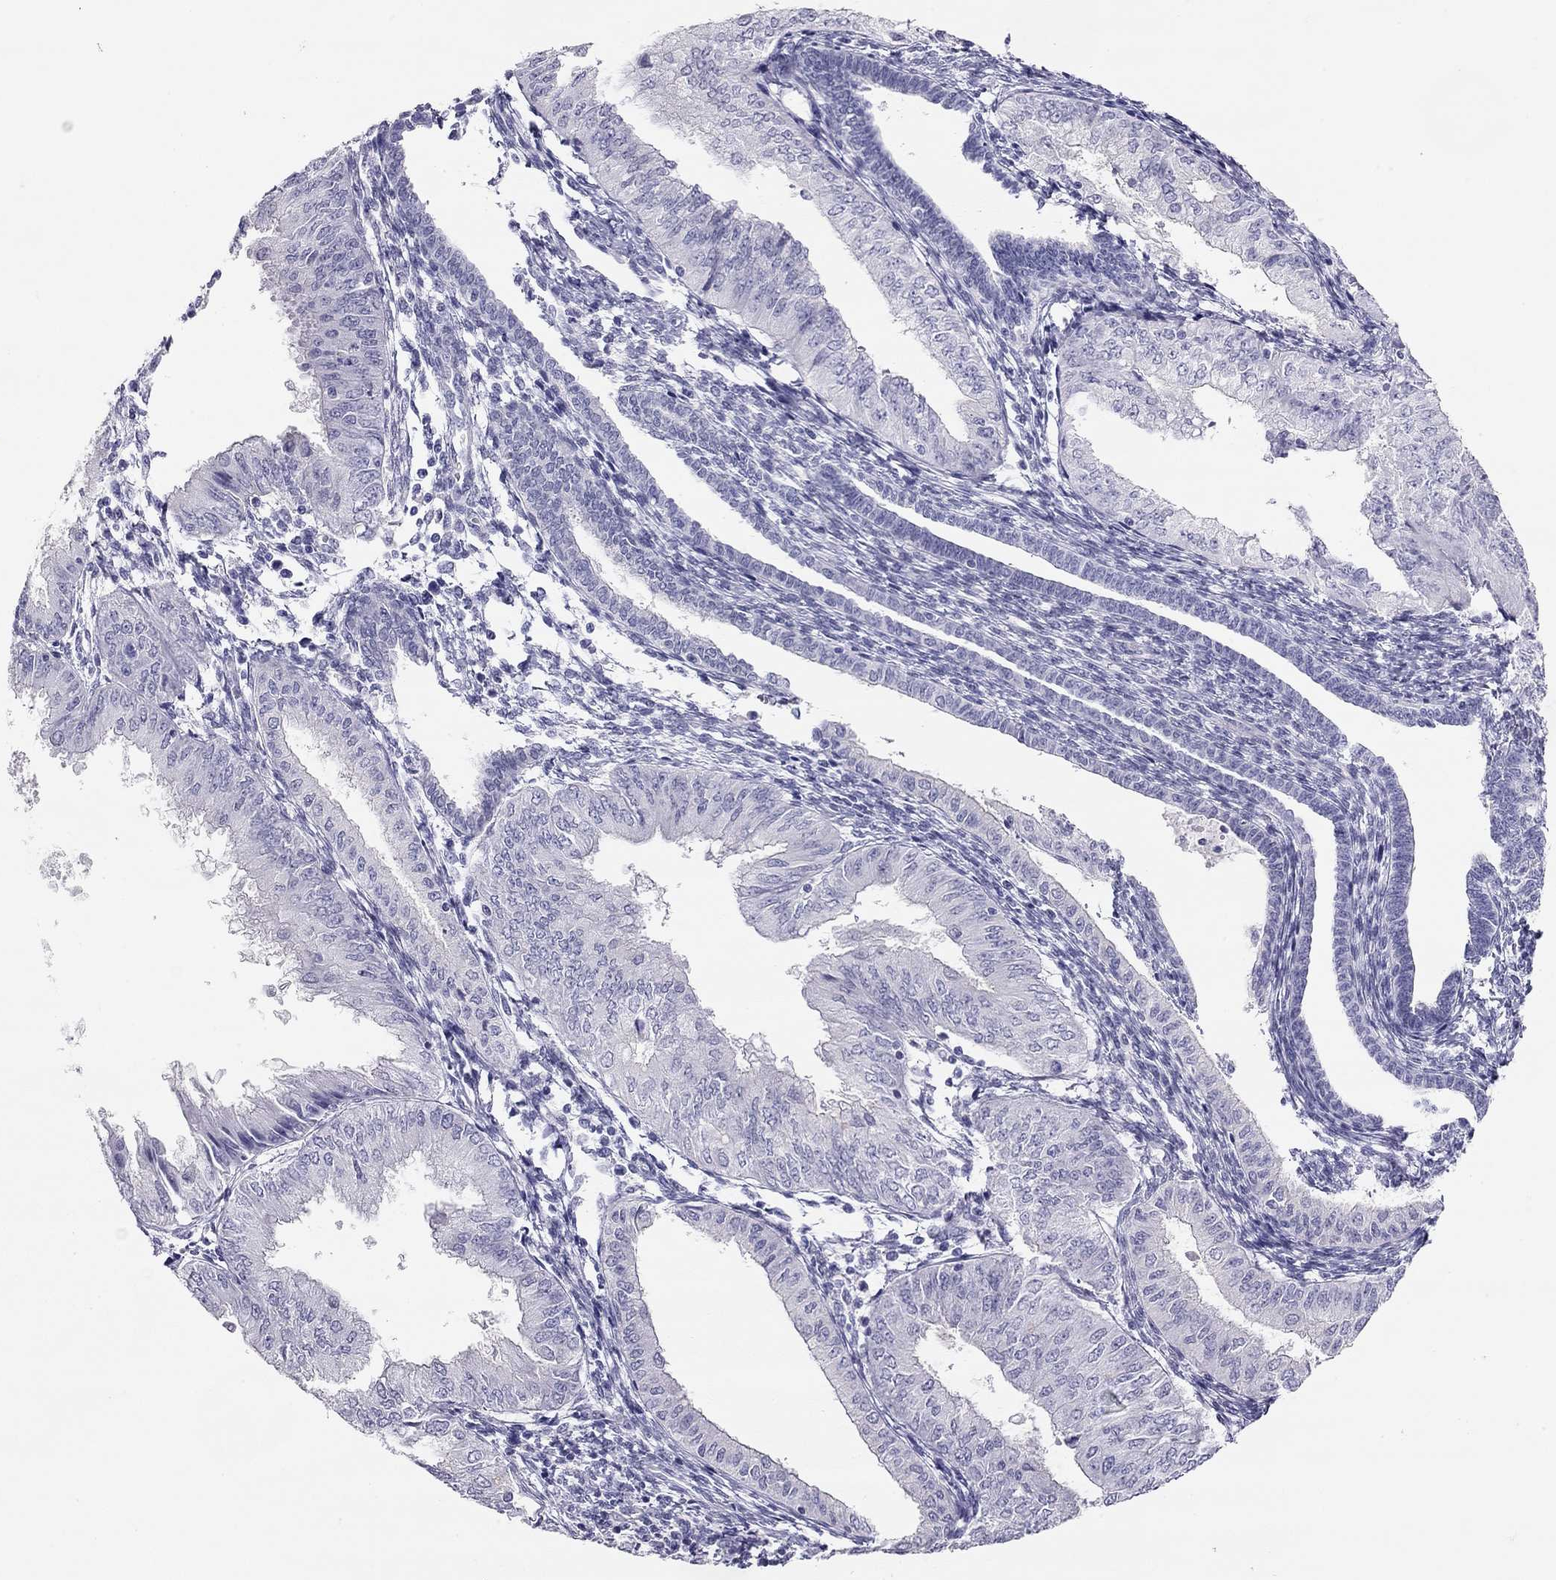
{"staining": {"intensity": "negative", "quantity": "none", "location": "none"}, "tissue": "endometrial cancer", "cell_type": "Tumor cells", "image_type": "cancer", "snomed": [{"axis": "morphology", "description": "Adenocarcinoma, NOS"}, {"axis": "topography", "description": "Endometrium"}], "caption": "Immunohistochemistry (IHC) photomicrograph of endometrial cancer stained for a protein (brown), which displays no expression in tumor cells.", "gene": "KCNV2", "patient": {"sex": "female", "age": 53}}